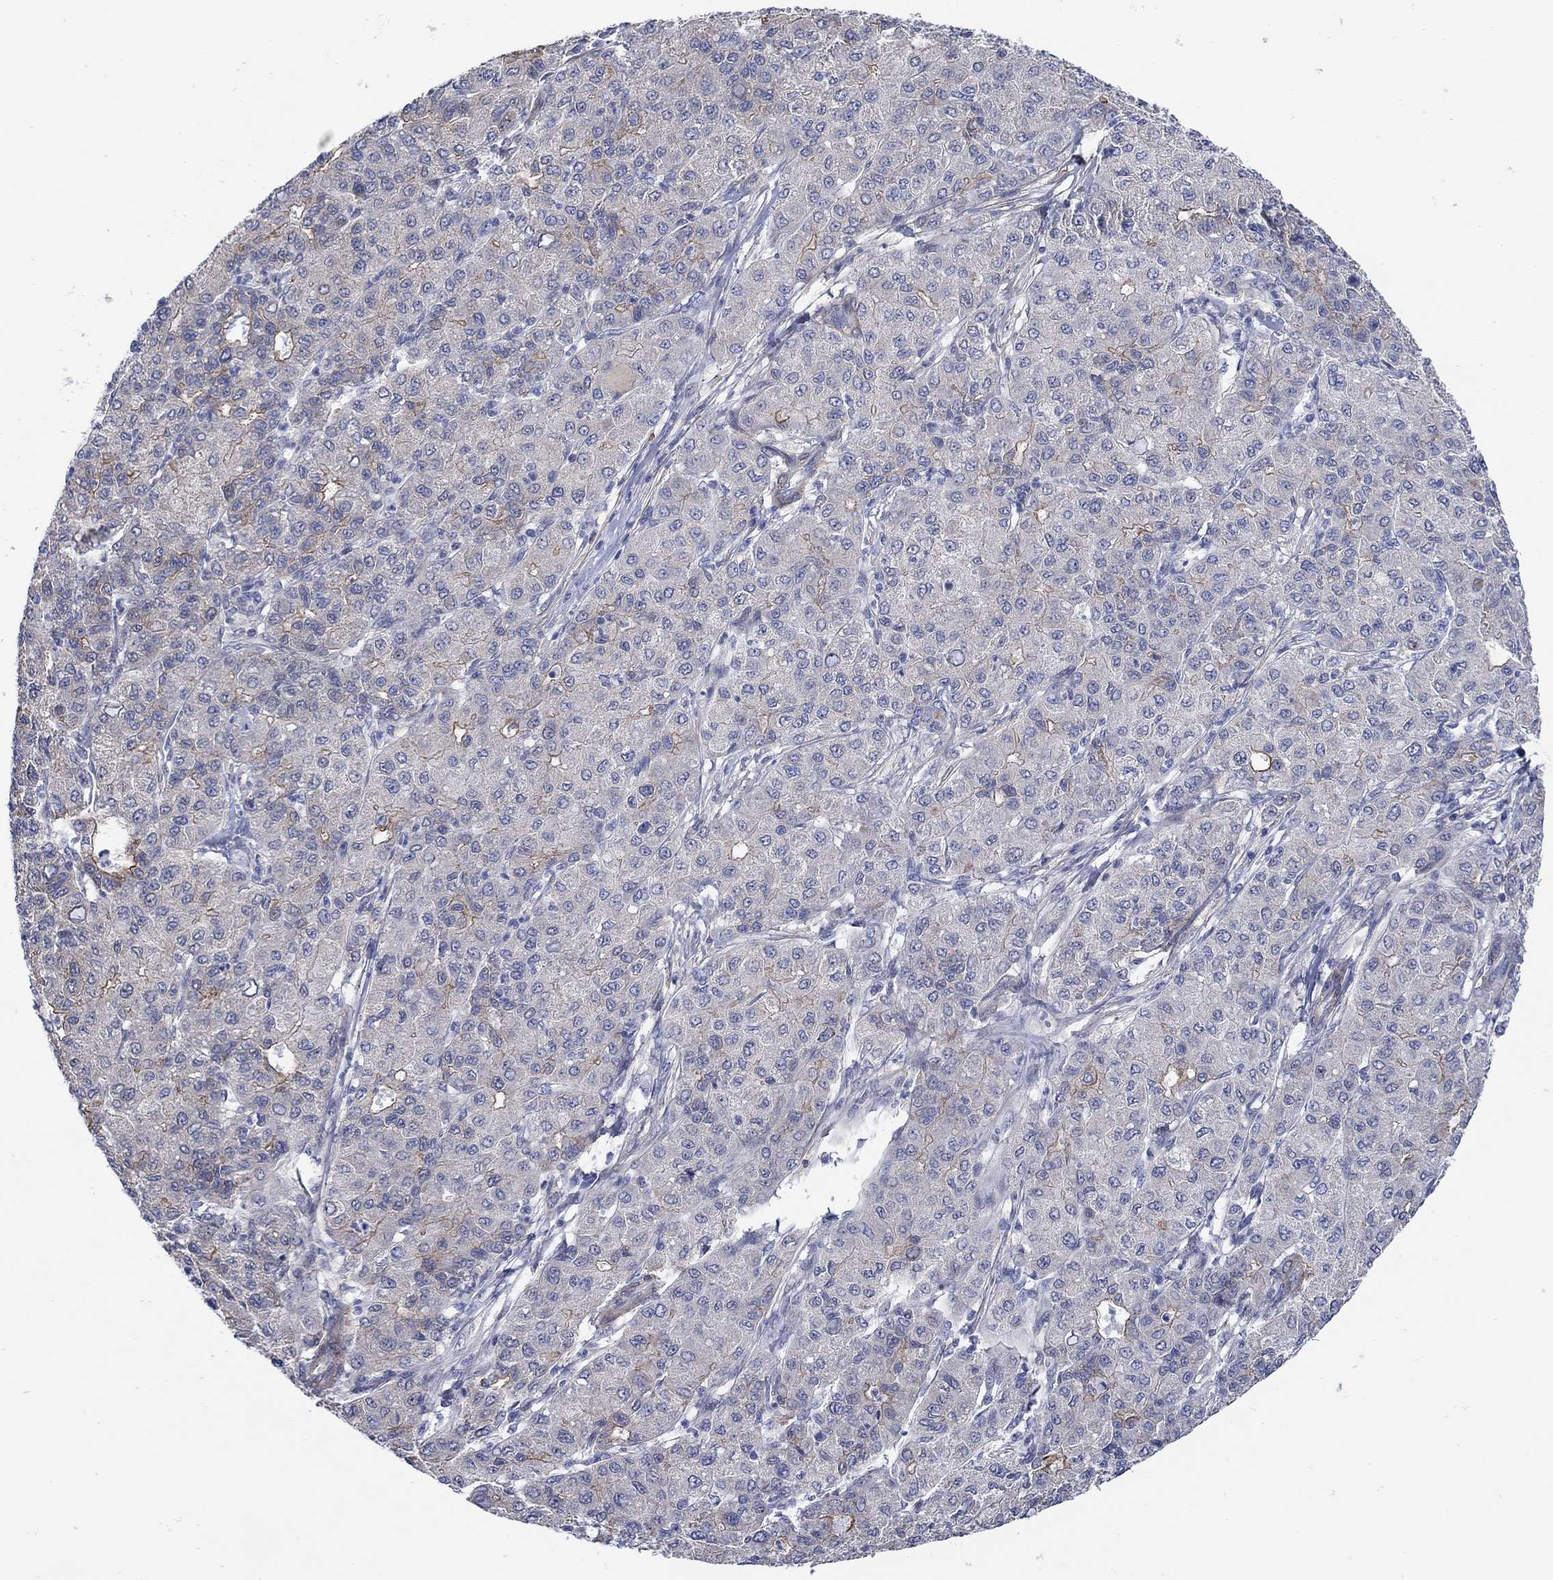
{"staining": {"intensity": "moderate", "quantity": "<25%", "location": "cytoplasmic/membranous"}, "tissue": "liver cancer", "cell_type": "Tumor cells", "image_type": "cancer", "snomed": [{"axis": "morphology", "description": "Carcinoma, Hepatocellular, NOS"}, {"axis": "topography", "description": "Liver"}], "caption": "DAB (3,3'-diaminobenzidine) immunohistochemical staining of liver hepatocellular carcinoma exhibits moderate cytoplasmic/membranous protein positivity in about <25% of tumor cells.", "gene": "SCN7A", "patient": {"sex": "male", "age": 65}}